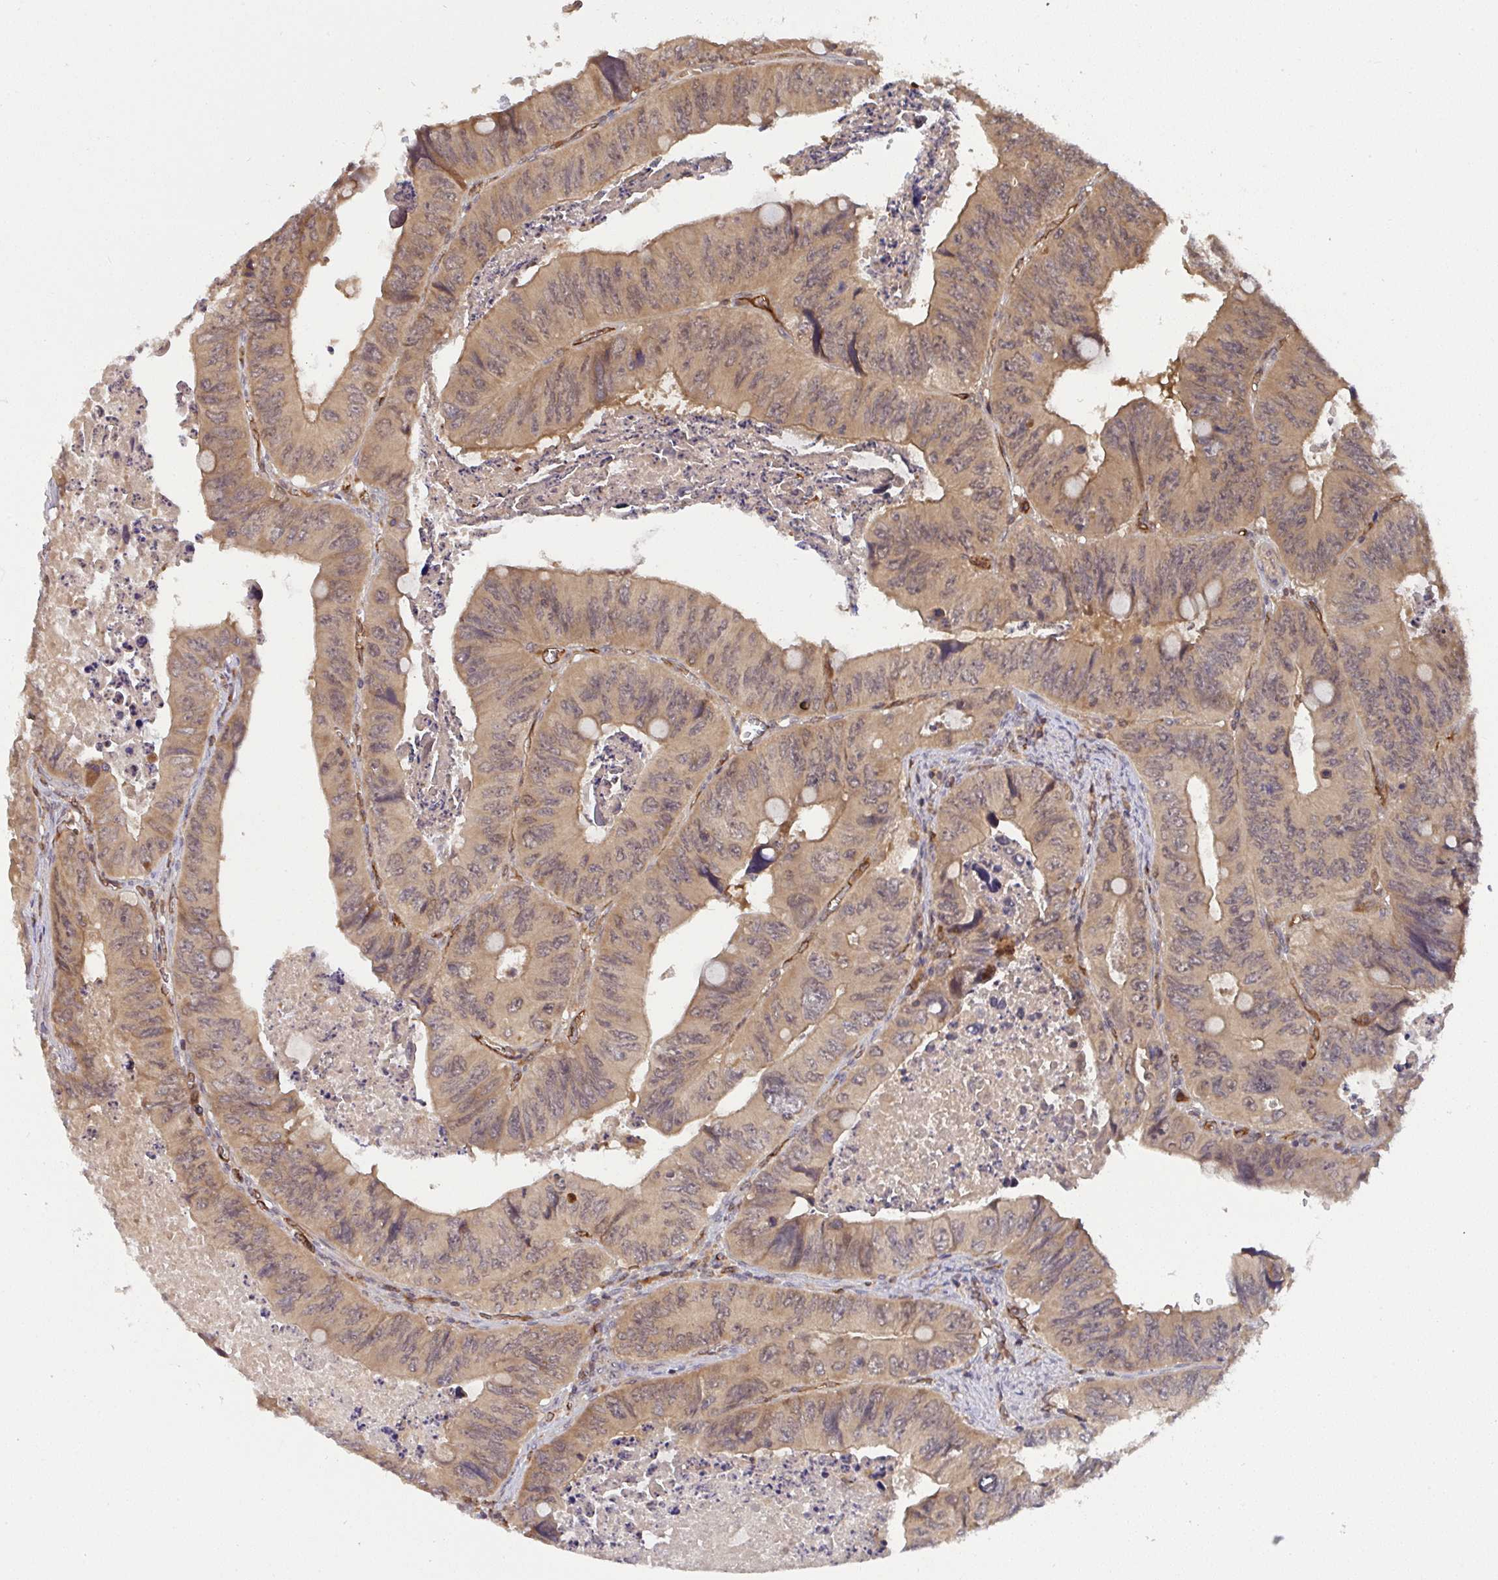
{"staining": {"intensity": "weak", "quantity": ">75%", "location": "cytoplasmic/membranous,nuclear"}, "tissue": "colorectal cancer", "cell_type": "Tumor cells", "image_type": "cancer", "snomed": [{"axis": "morphology", "description": "Adenocarcinoma, NOS"}, {"axis": "topography", "description": "Colon"}], "caption": "IHC photomicrograph of neoplastic tissue: human colorectal cancer stained using immunohistochemistry demonstrates low levels of weak protein expression localized specifically in the cytoplasmic/membranous and nuclear of tumor cells, appearing as a cytoplasmic/membranous and nuclear brown color.", "gene": "TIGAR", "patient": {"sex": "female", "age": 84}}